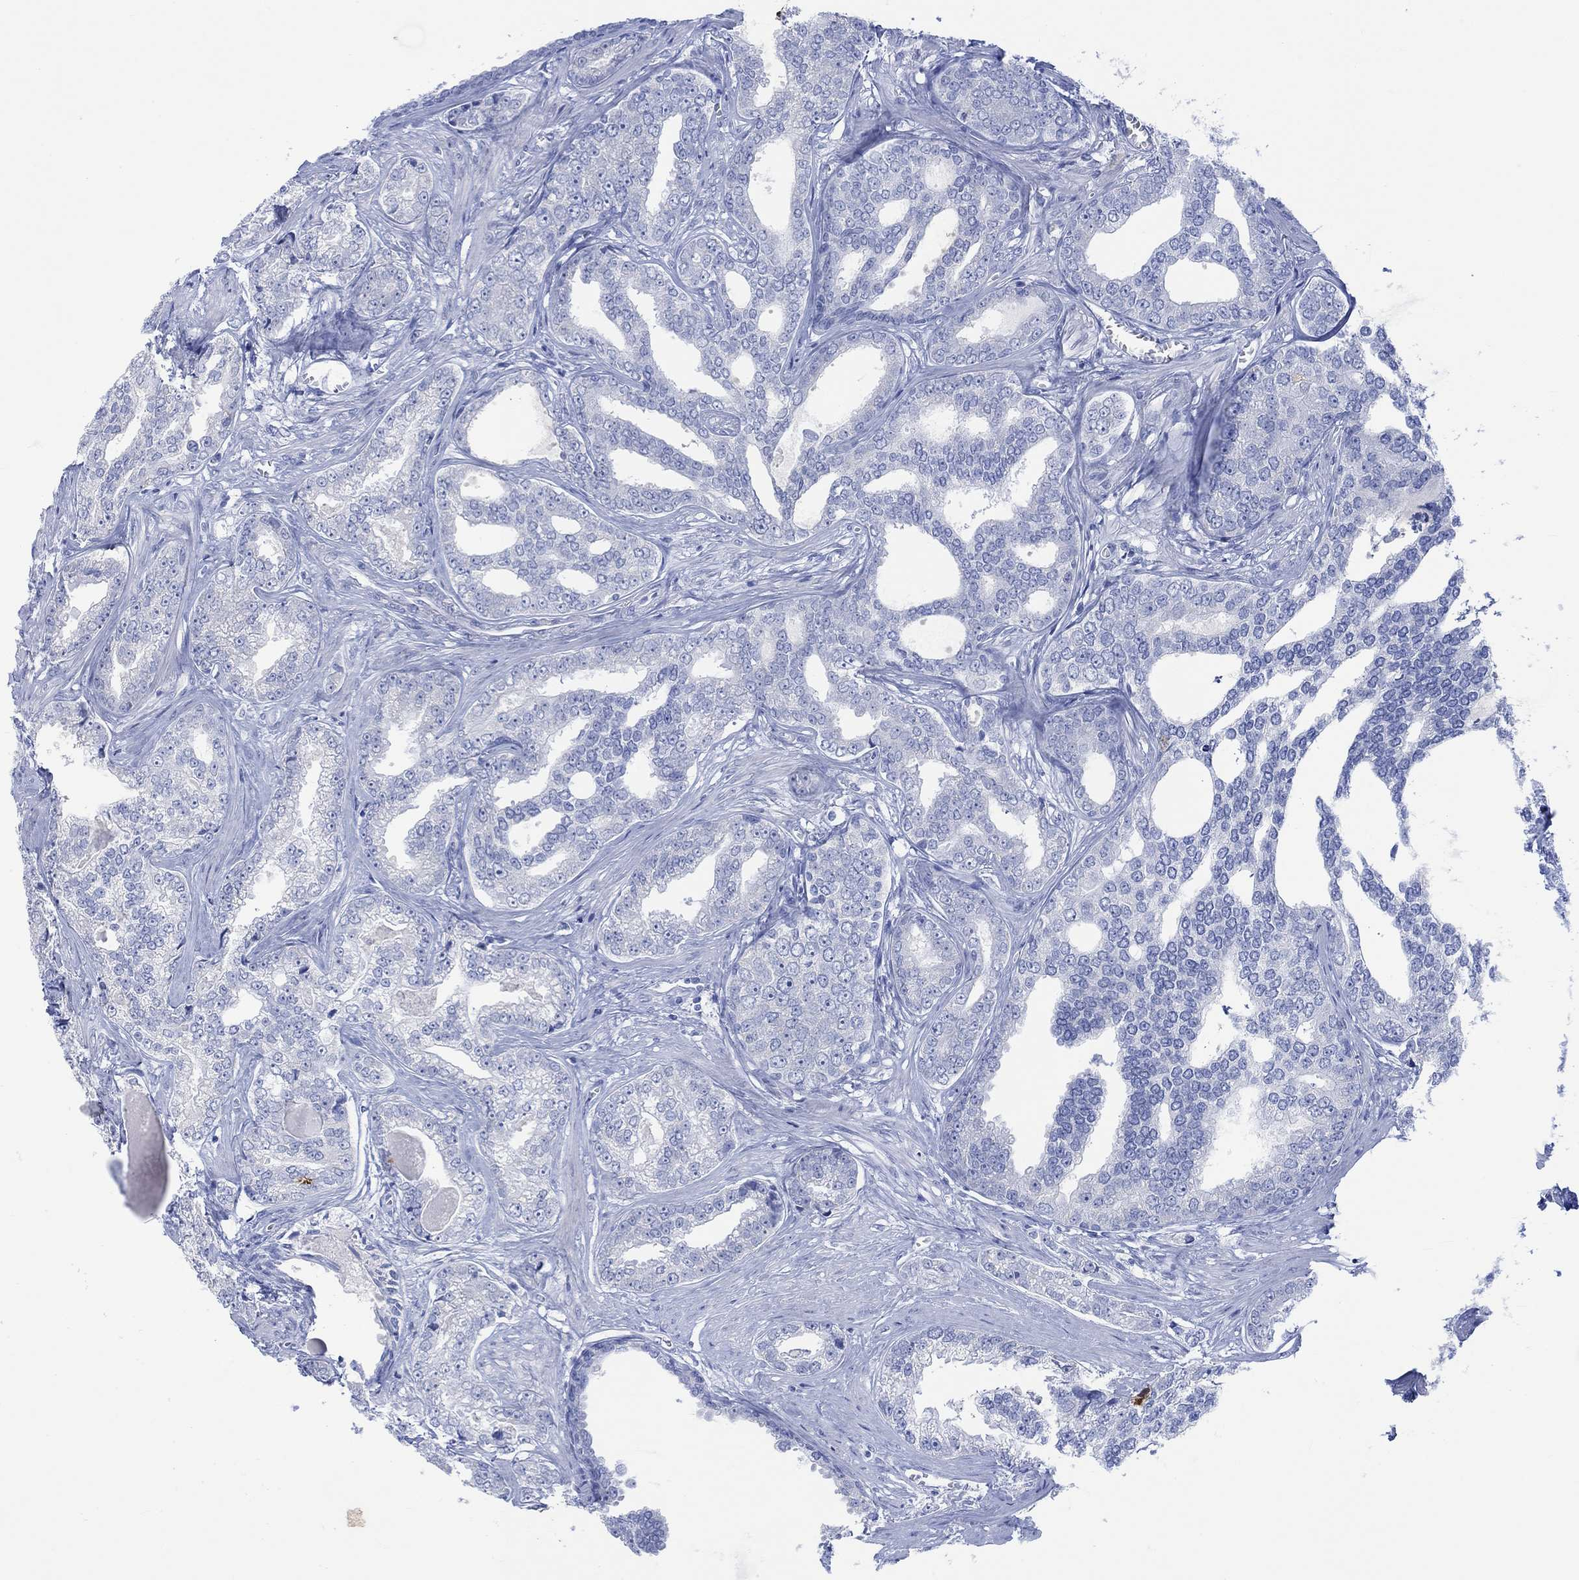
{"staining": {"intensity": "negative", "quantity": "none", "location": "none"}, "tissue": "prostate cancer", "cell_type": "Tumor cells", "image_type": "cancer", "snomed": [{"axis": "morphology", "description": "Adenocarcinoma, NOS"}, {"axis": "topography", "description": "Prostate"}], "caption": "Micrograph shows no protein staining in tumor cells of adenocarcinoma (prostate) tissue.", "gene": "CALCA", "patient": {"sex": "male", "age": 67}}